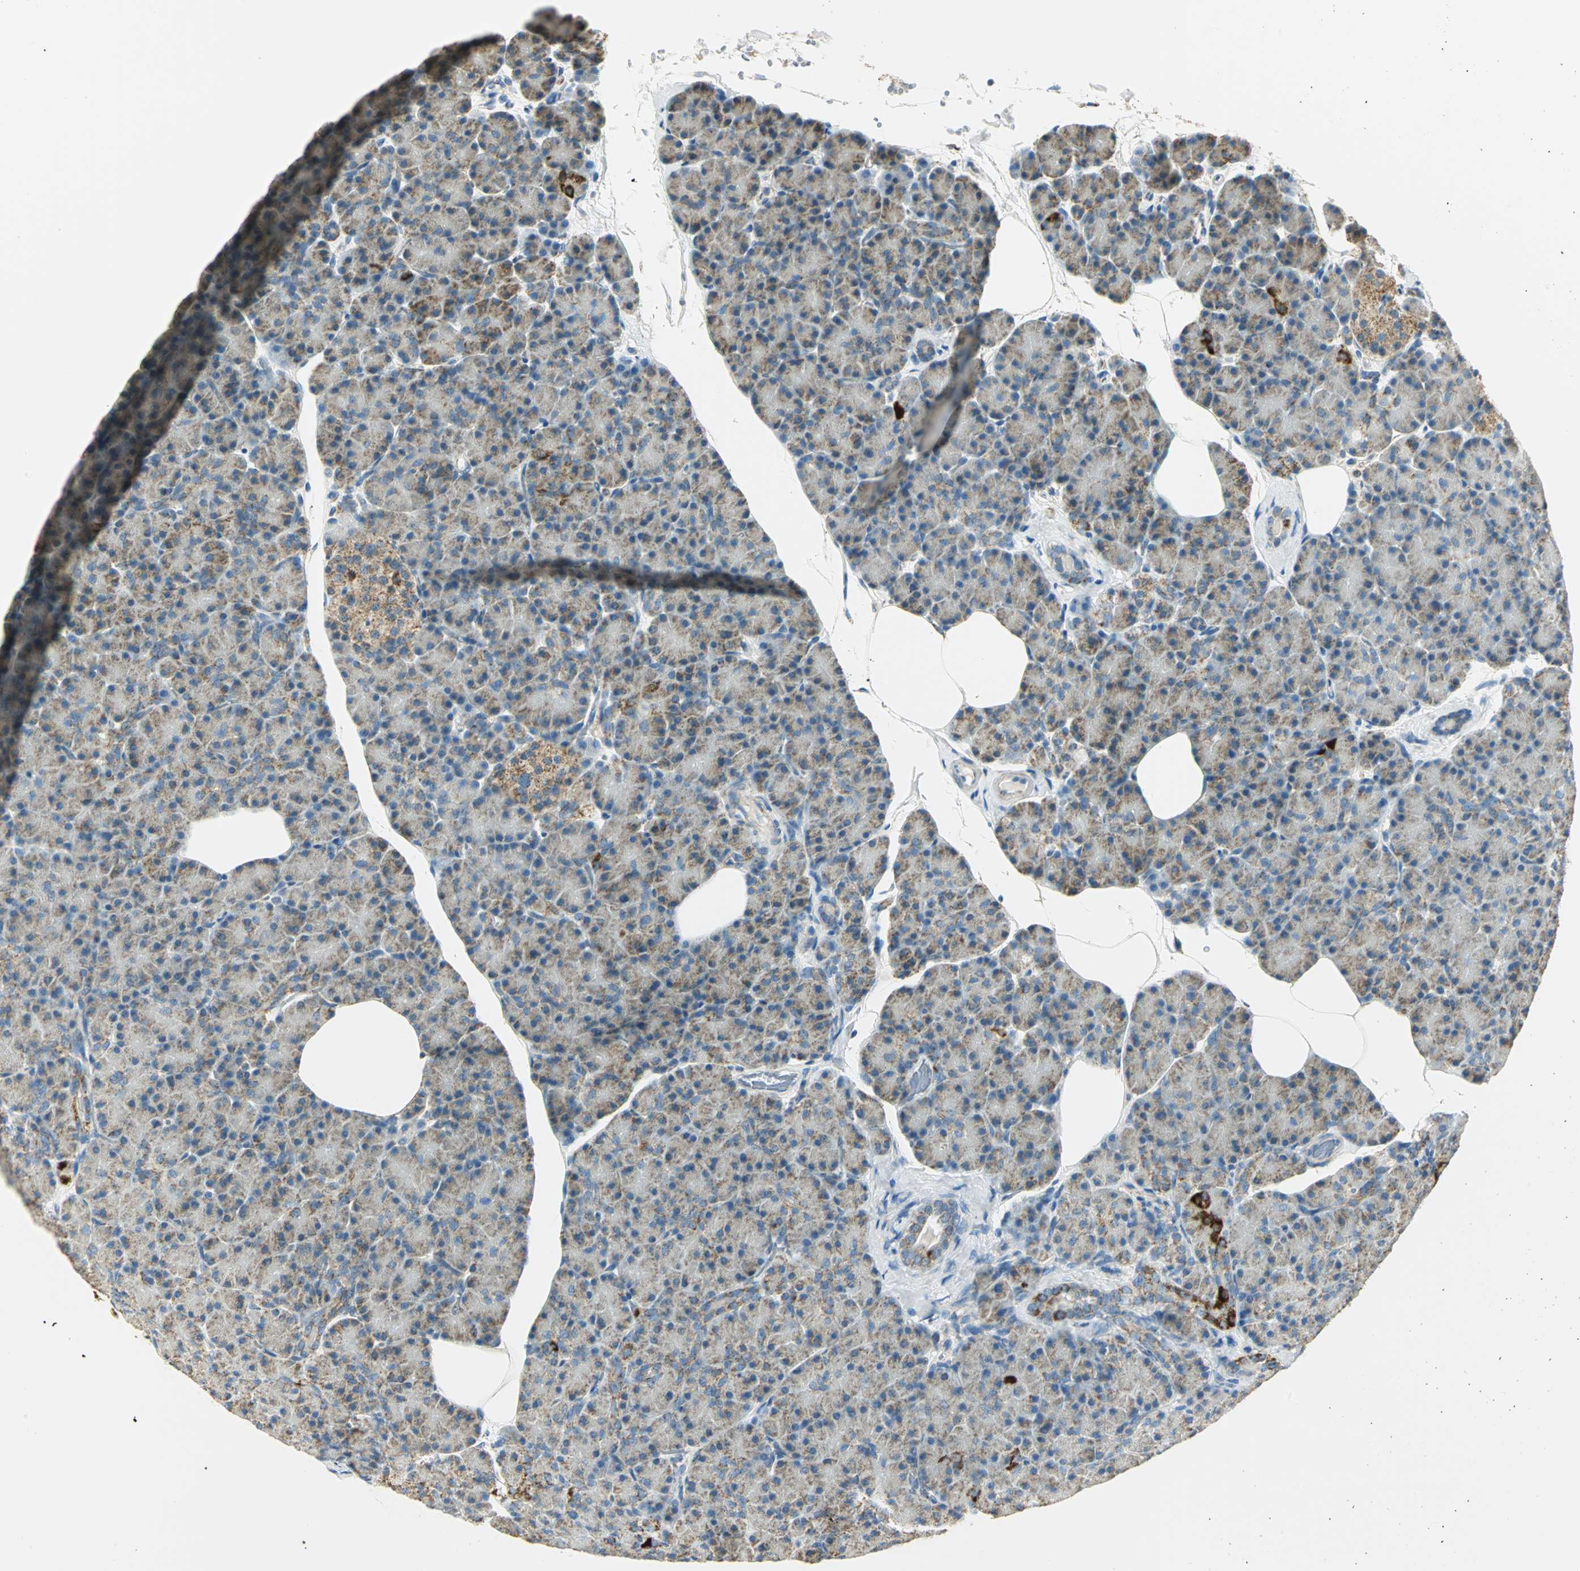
{"staining": {"intensity": "weak", "quantity": ">75%", "location": "cytoplasmic/membranous"}, "tissue": "pancreas", "cell_type": "Exocrine glandular cells", "image_type": "normal", "snomed": [{"axis": "morphology", "description": "Normal tissue, NOS"}, {"axis": "topography", "description": "Pancreas"}], "caption": "Weak cytoplasmic/membranous expression for a protein is identified in approximately >75% of exocrine glandular cells of unremarkable pancreas using immunohistochemistry.", "gene": "NTRK1", "patient": {"sex": "female", "age": 43}}